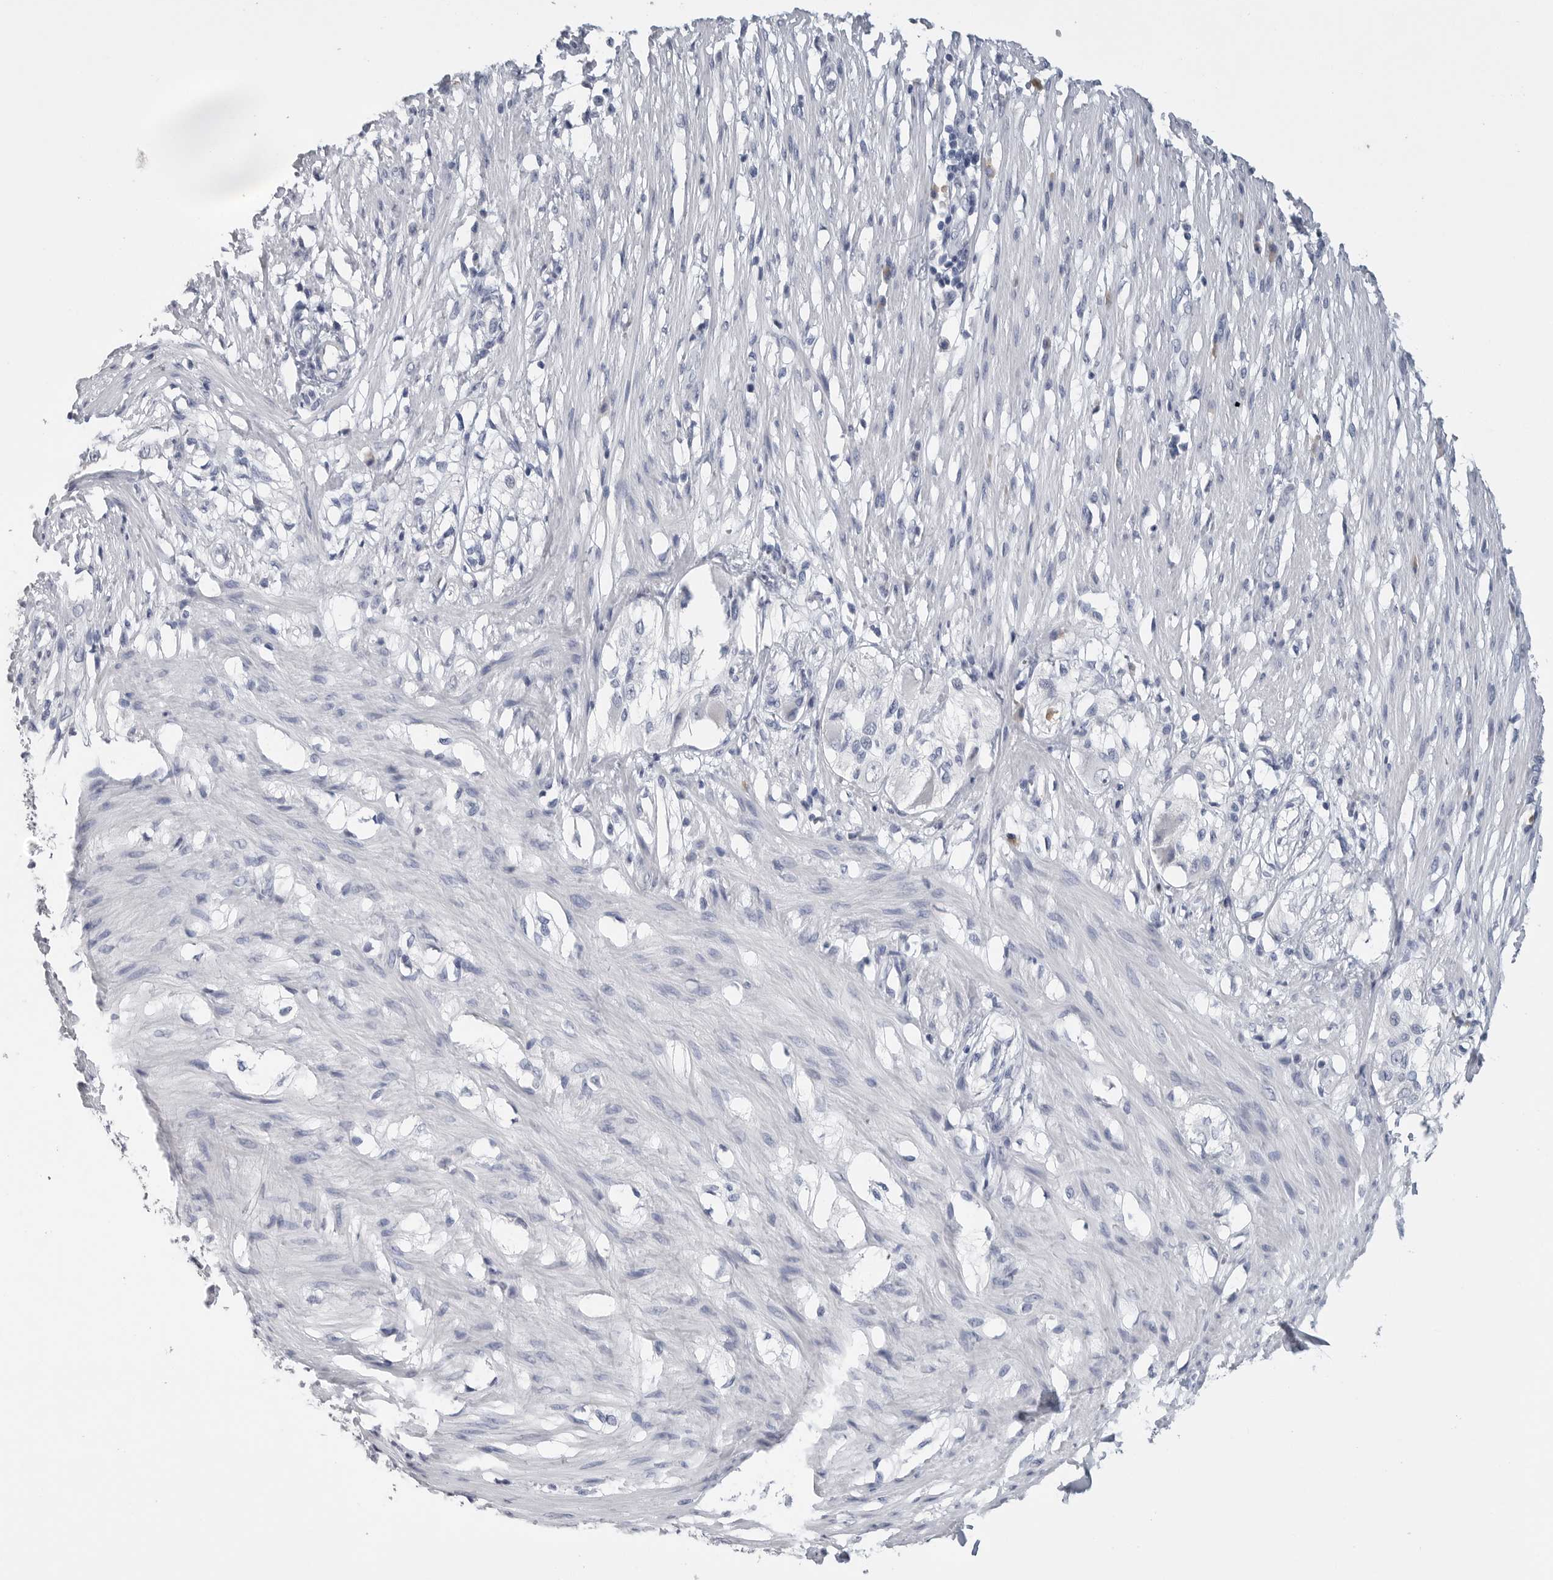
{"staining": {"intensity": "negative", "quantity": "none", "location": "none"}, "tissue": "smooth muscle", "cell_type": "Smooth muscle cells", "image_type": "normal", "snomed": [{"axis": "morphology", "description": "Normal tissue, NOS"}, {"axis": "morphology", "description": "Adenocarcinoma, NOS"}, {"axis": "topography", "description": "Smooth muscle"}, {"axis": "topography", "description": "Colon"}], "caption": "Smooth muscle cells are negative for brown protein staining in normal smooth muscle. Nuclei are stained in blue.", "gene": "FABP6", "patient": {"sex": "male", "age": 14}}